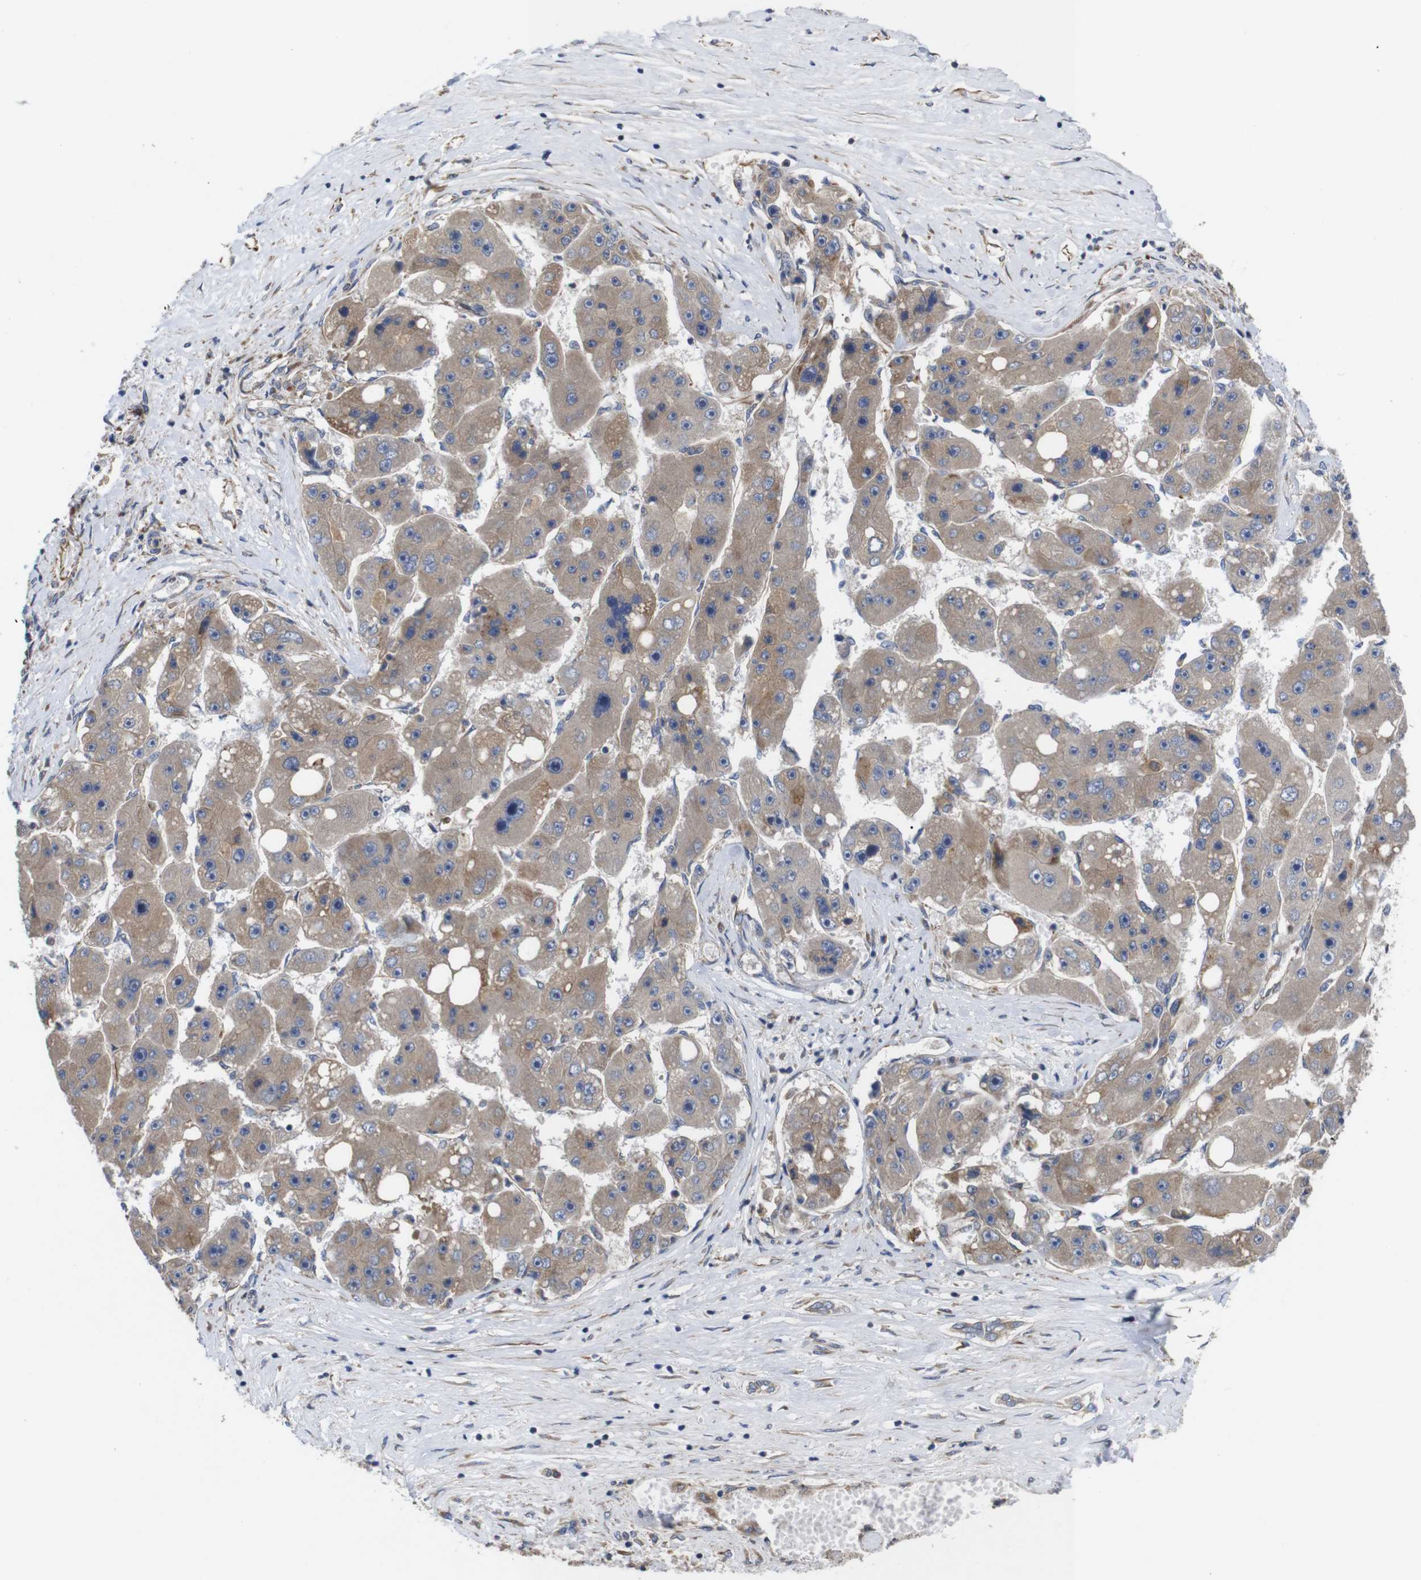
{"staining": {"intensity": "weak", "quantity": ">75%", "location": "cytoplasmic/membranous"}, "tissue": "liver cancer", "cell_type": "Tumor cells", "image_type": "cancer", "snomed": [{"axis": "morphology", "description": "Carcinoma, Hepatocellular, NOS"}, {"axis": "topography", "description": "Liver"}], "caption": "DAB (3,3'-diaminobenzidine) immunohistochemical staining of liver cancer demonstrates weak cytoplasmic/membranous protein staining in approximately >75% of tumor cells.", "gene": "POMK", "patient": {"sex": "female", "age": 61}}